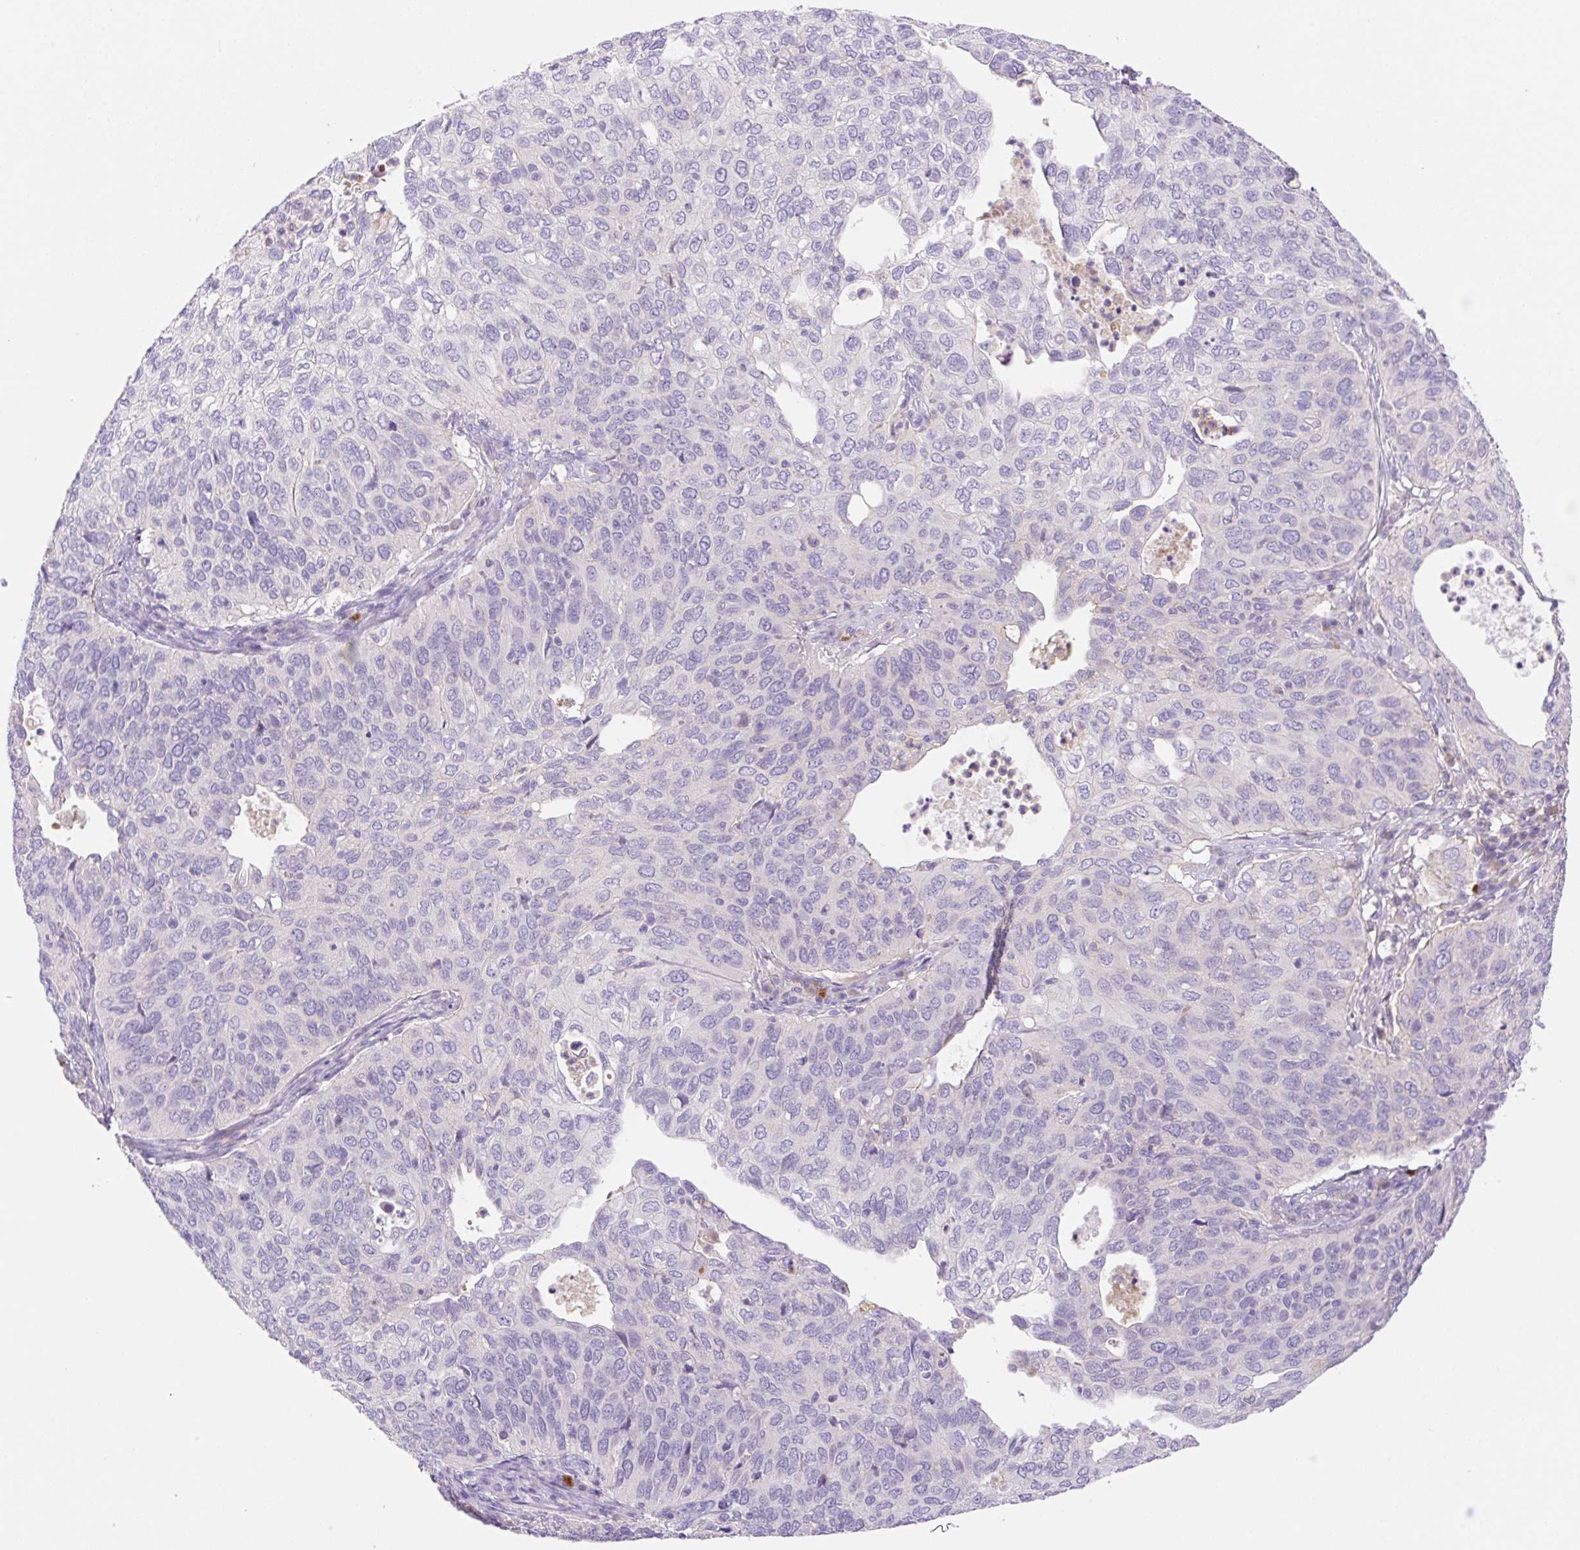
{"staining": {"intensity": "negative", "quantity": "none", "location": "none"}, "tissue": "cervical cancer", "cell_type": "Tumor cells", "image_type": "cancer", "snomed": [{"axis": "morphology", "description": "Squamous cell carcinoma, NOS"}, {"axis": "topography", "description": "Cervix"}], "caption": "The IHC photomicrograph has no significant expression in tumor cells of cervical cancer (squamous cell carcinoma) tissue. Nuclei are stained in blue.", "gene": "DENND5A", "patient": {"sex": "female", "age": 36}}